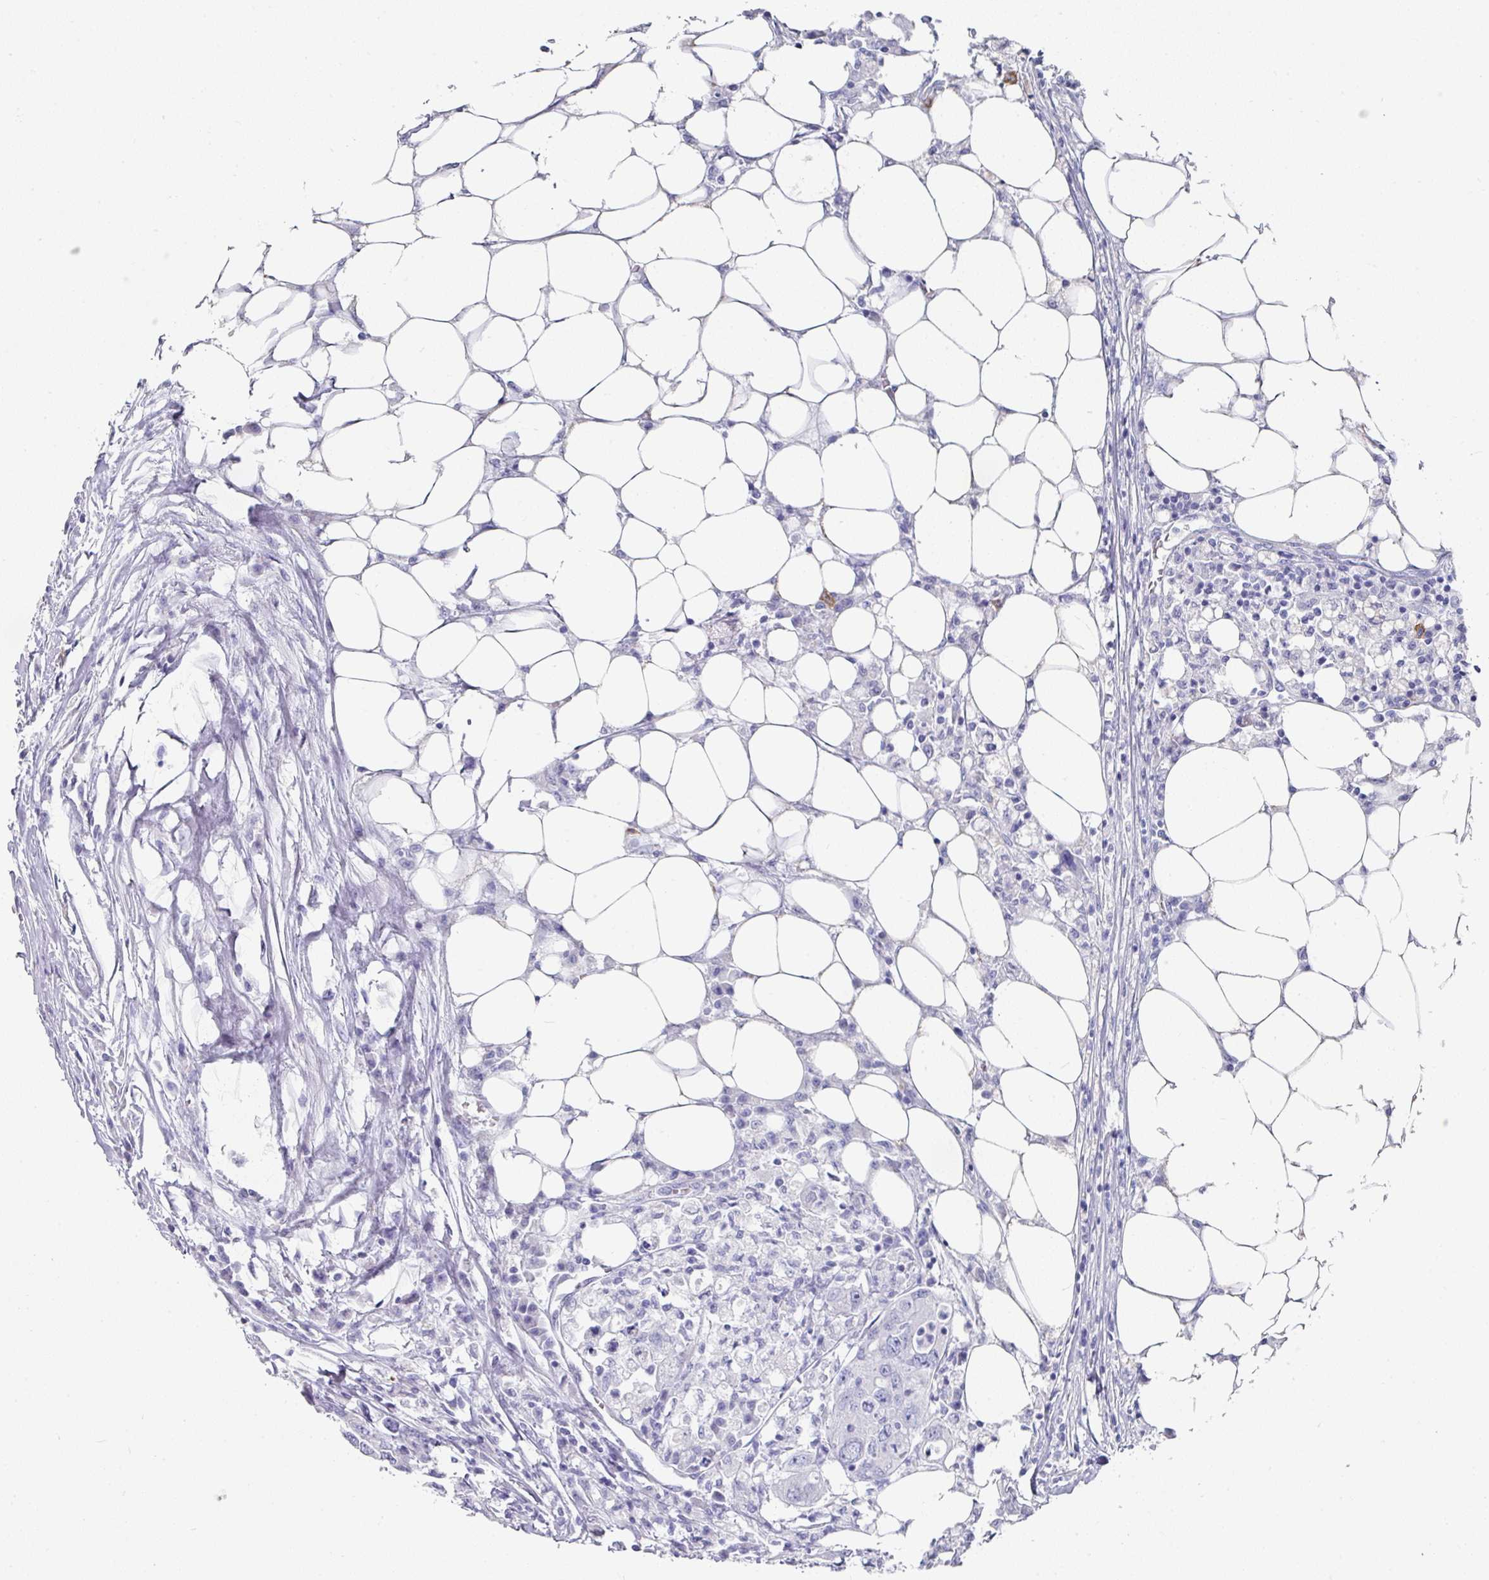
{"staining": {"intensity": "negative", "quantity": "none", "location": "none"}, "tissue": "colorectal cancer", "cell_type": "Tumor cells", "image_type": "cancer", "snomed": [{"axis": "morphology", "description": "Adenocarcinoma, NOS"}, {"axis": "topography", "description": "Colon"}], "caption": "Immunohistochemistry (IHC) of adenocarcinoma (colorectal) reveals no staining in tumor cells.", "gene": "SETBP1", "patient": {"sex": "male", "age": 71}}